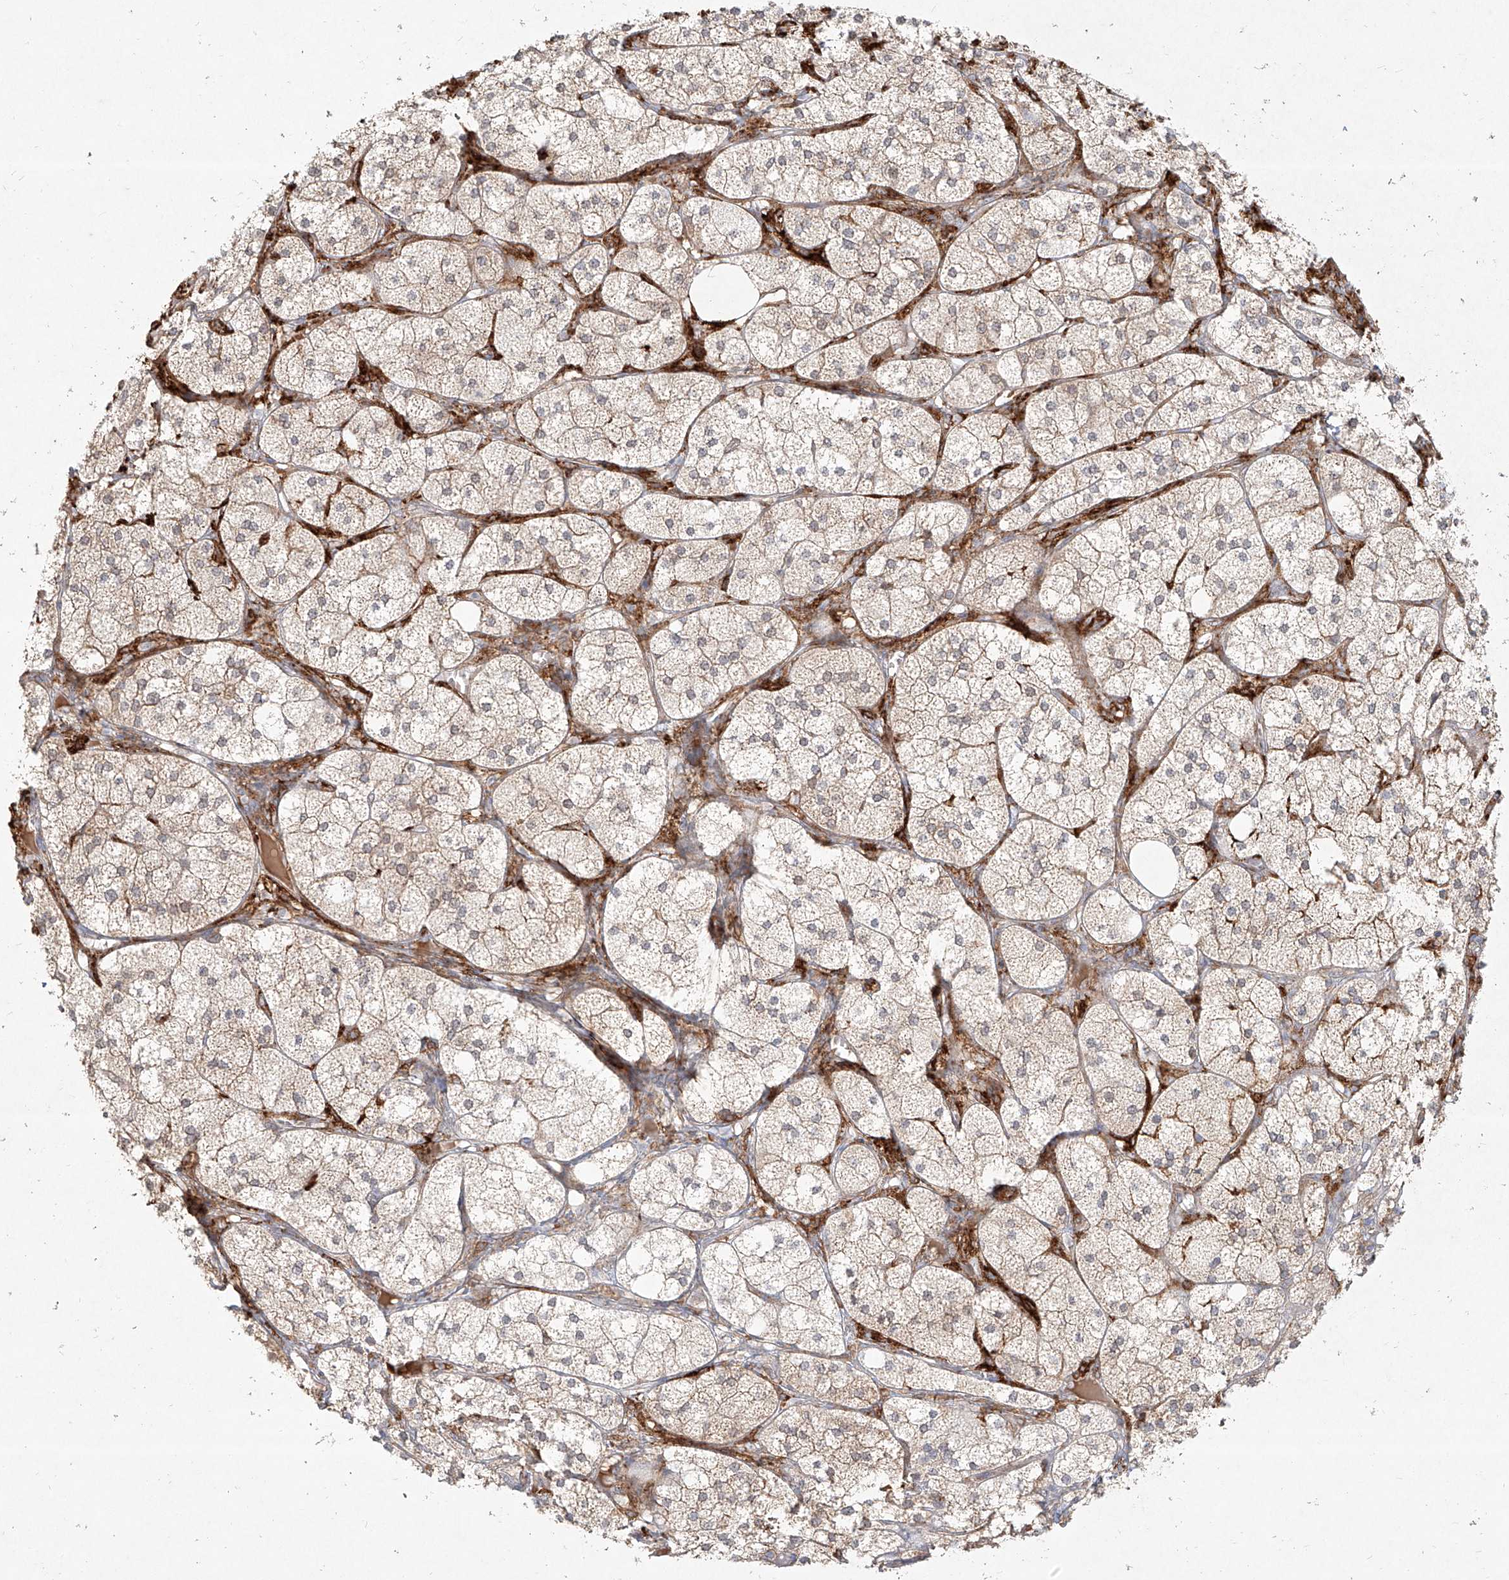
{"staining": {"intensity": "moderate", "quantity": "25%-75%", "location": "cytoplasmic/membranous"}, "tissue": "adrenal gland", "cell_type": "Glandular cells", "image_type": "normal", "snomed": [{"axis": "morphology", "description": "Normal tissue, NOS"}, {"axis": "topography", "description": "Adrenal gland"}], "caption": "Adrenal gland stained with IHC exhibits moderate cytoplasmic/membranous staining in about 25%-75% of glandular cells. (brown staining indicates protein expression, while blue staining denotes nuclei).", "gene": "CD209", "patient": {"sex": "female", "age": 61}}